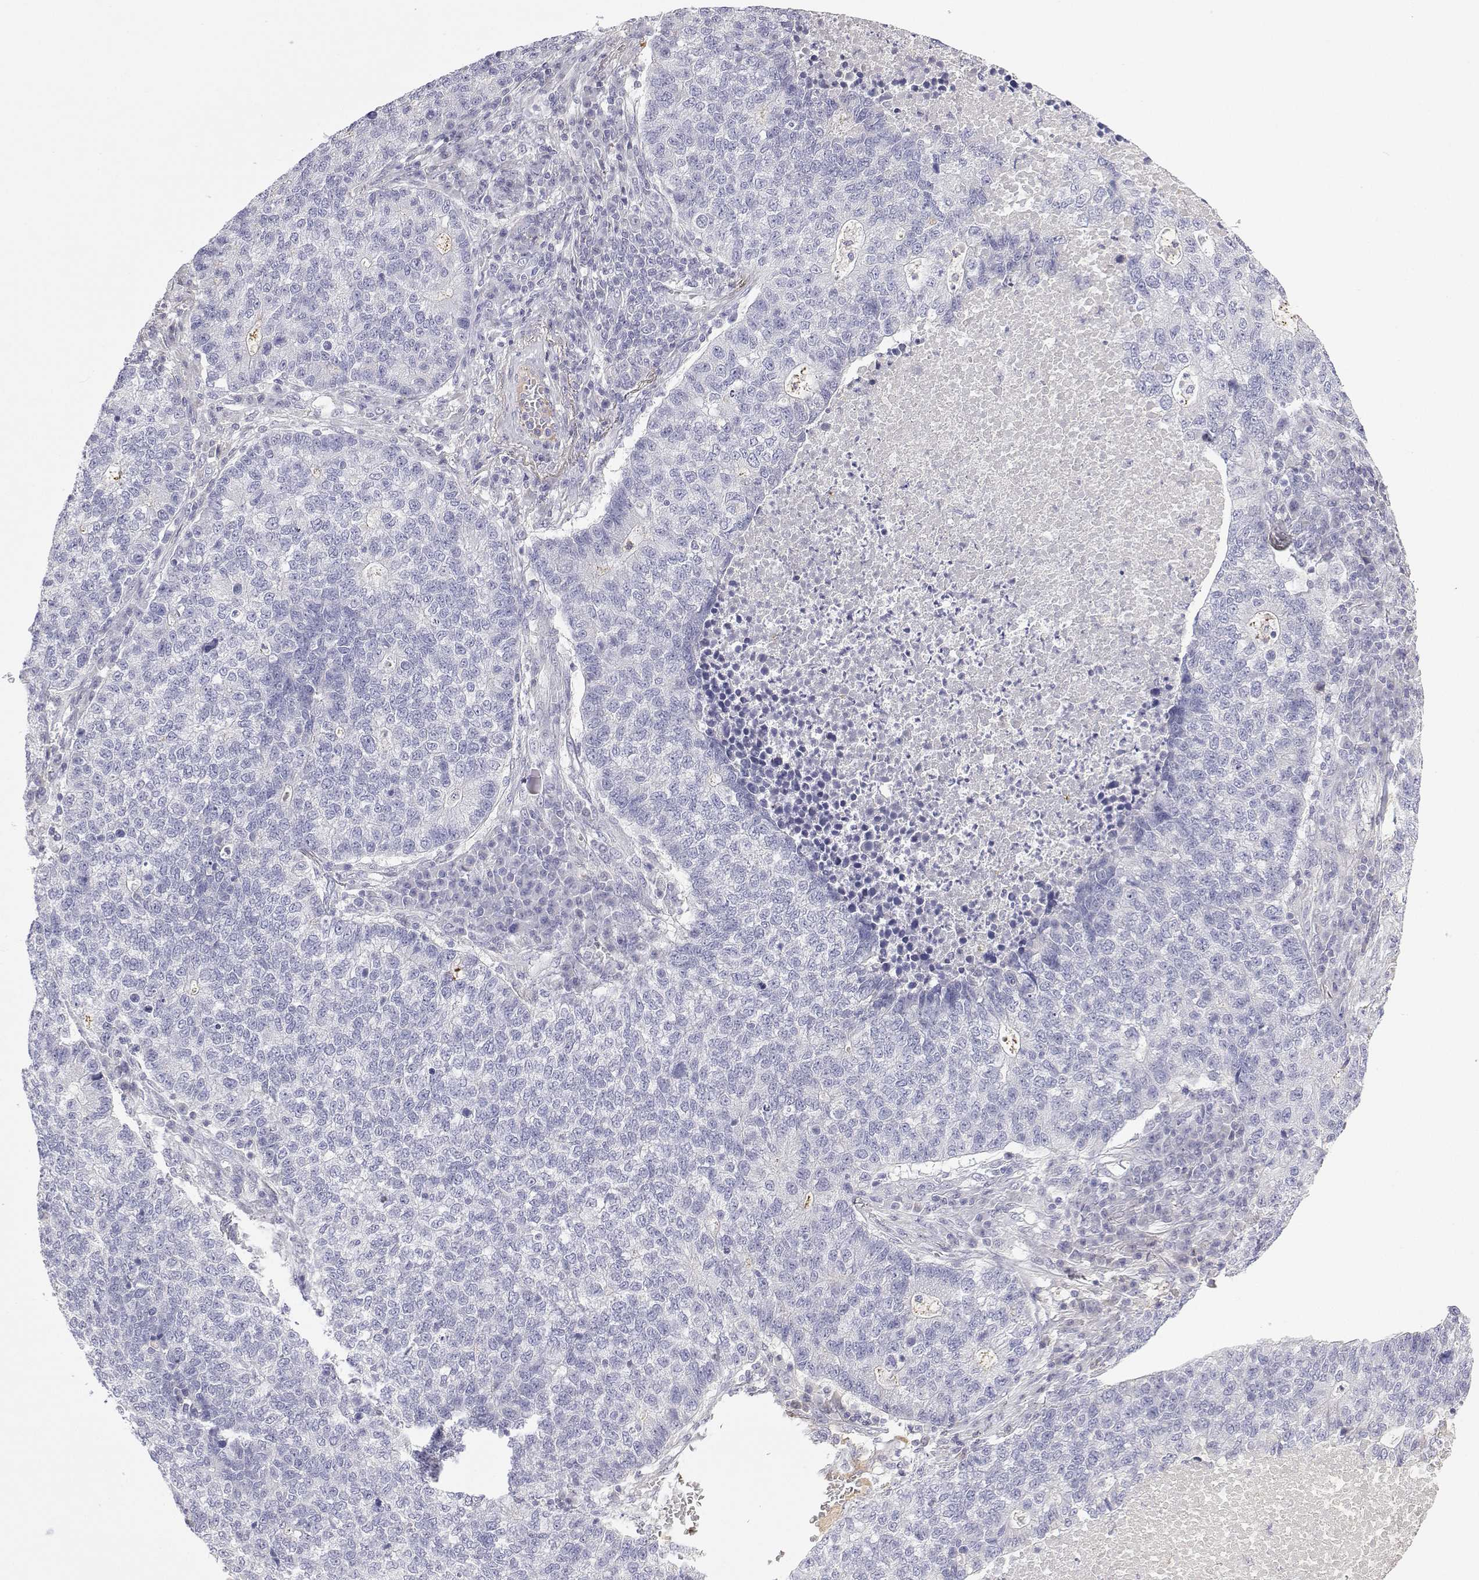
{"staining": {"intensity": "negative", "quantity": "none", "location": "none"}, "tissue": "lung cancer", "cell_type": "Tumor cells", "image_type": "cancer", "snomed": [{"axis": "morphology", "description": "Adenocarcinoma, NOS"}, {"axis": "topography", "description": "Lung"}], "caption": "An immunohistochemistry (IHC) photomicrograph of lung cancer is shown. There is no staining in tumor cells of lung cancer.", "gene": "ANKRD65", "patient": {"sex": "male", "age": 57}}